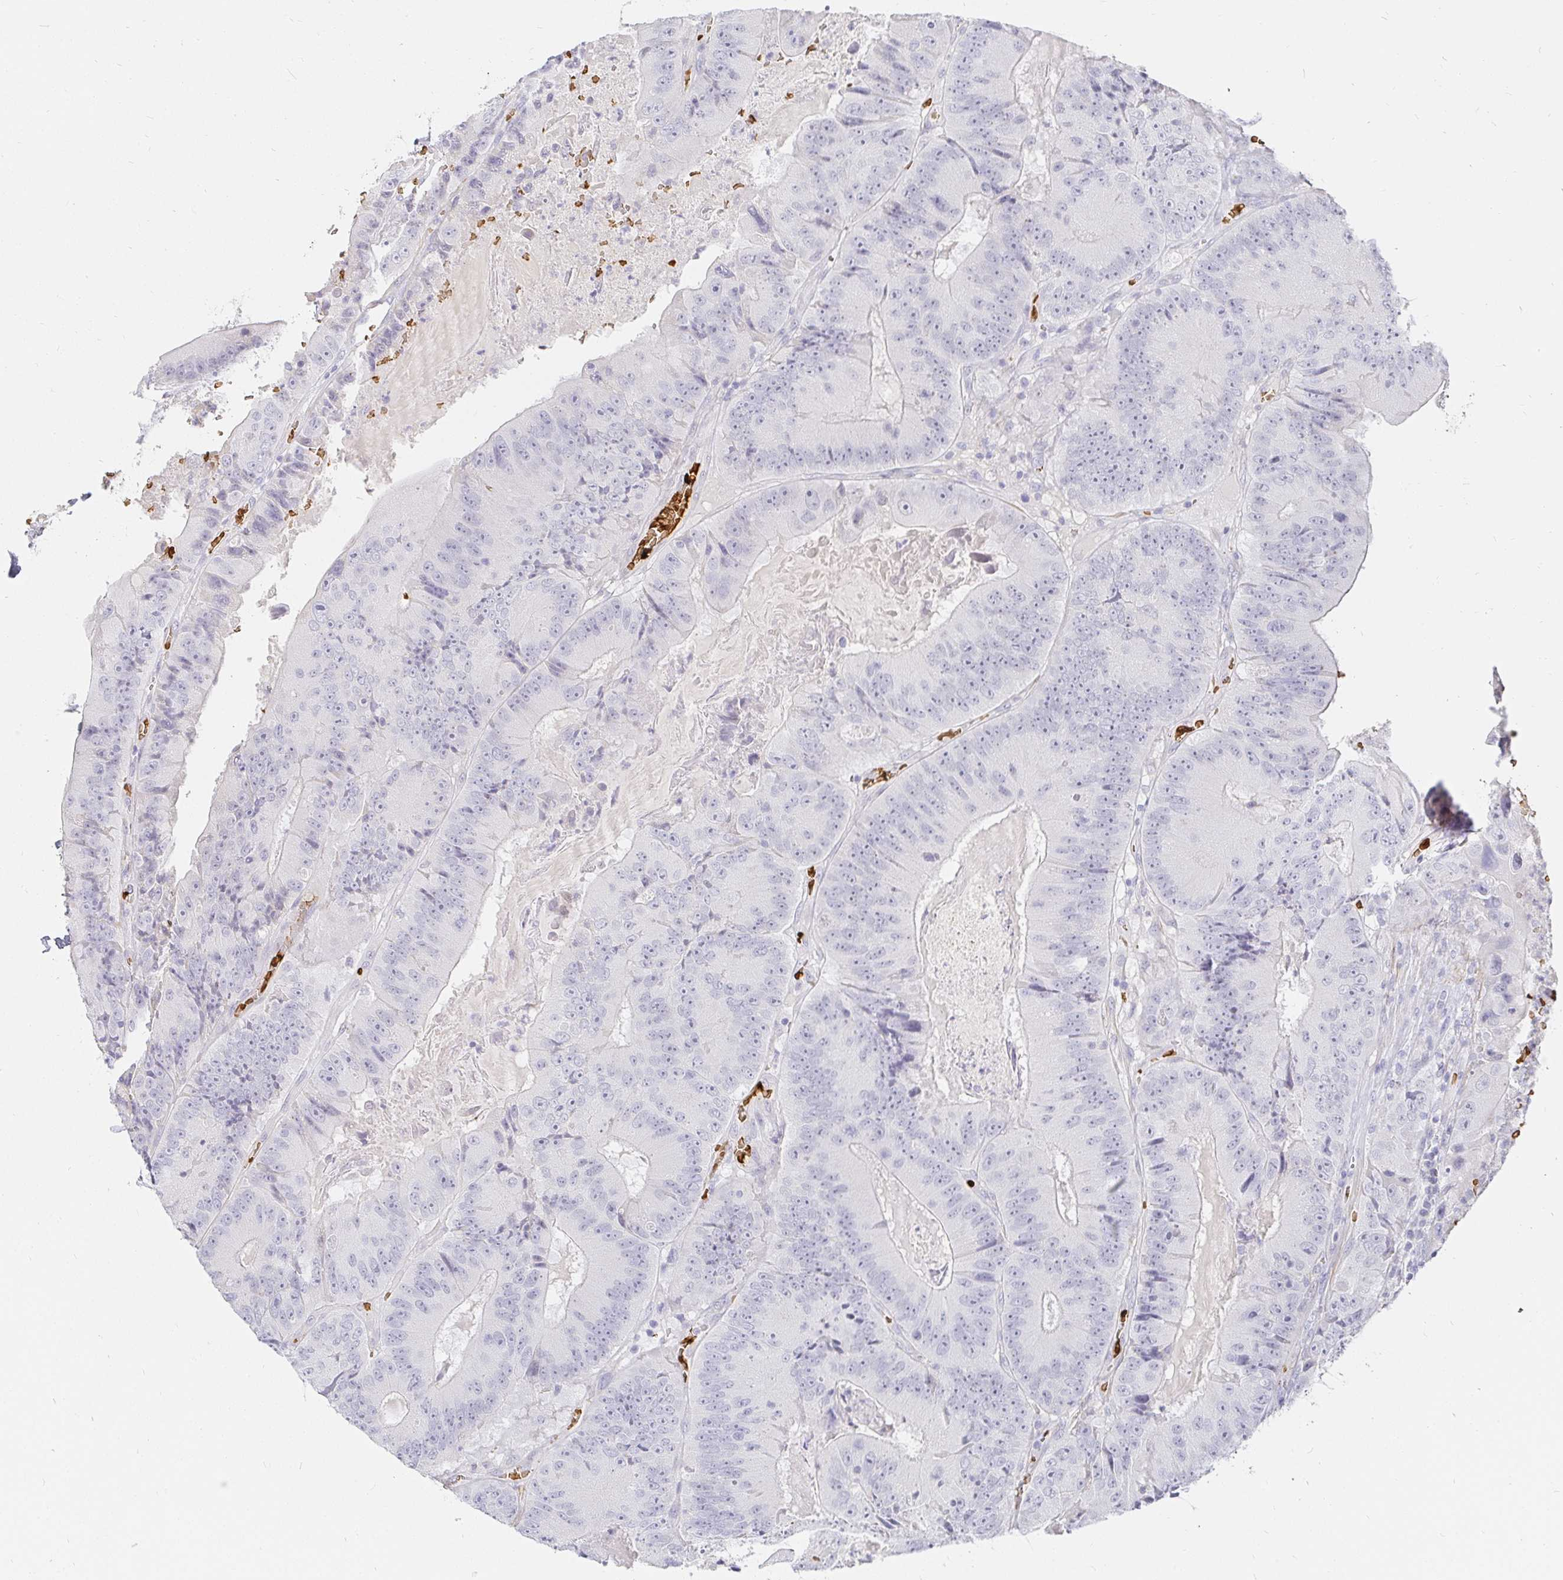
{"staining": {"intensity": "negative", "quantity": "none", "location": "none"}, "tissue": "colorectal cancer", "cell_type": "Tumor cells", "image_type": "cancer", "snomed": [{"axis": "morphology", "description": "Adenocarcinoma, NOS"}, {"axis": "topography", "description": "Colon"}], "caption": "Immunohistochemical staining of human colorectal cancer exhibits no significant positivity in tumor cells.", "gene": "FGF21", "patient": {"sex": "female", "age": 86}}